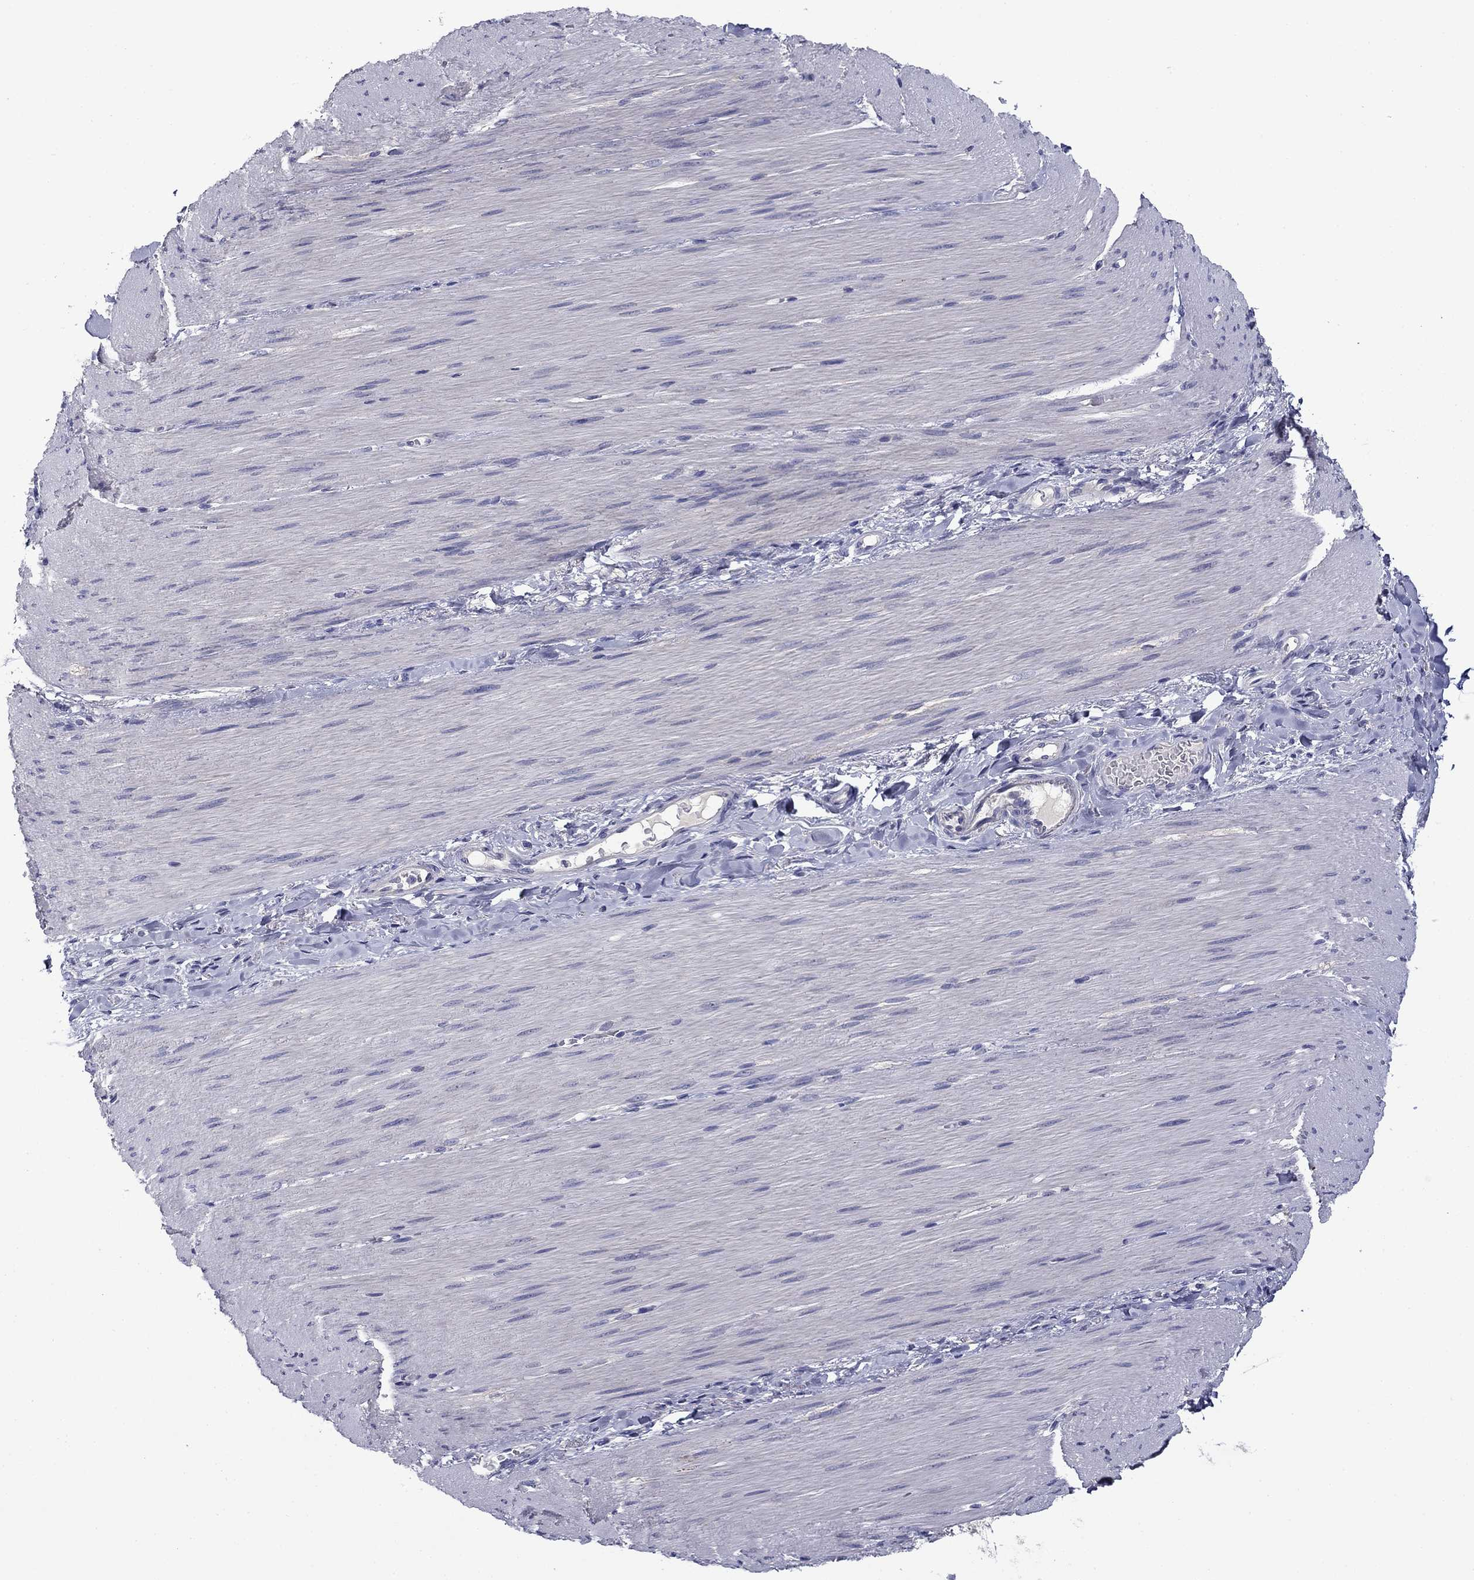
{"staining": {"intensity": "negative", "quantity": "none", "location": "none"}, "tissue": "adipose tissue", "cell_type": "Adipocytes", "image_type": "normal", "snomed": [{"axis": "morphology", "description": "Normal tissue, NOS"}, {"axis": "topography", "description": "Smooth muscle"}, {"axis": "topography", "description": "Duodenum"}, {"axis": "topography", "description": "Peripheral nerve tissue"}], "caption": "A photomicrograph of adipose tissue stained for a protein reveals no brown staining in adipocytes.", "gene": "SPATA7", "patient": {"sex": "female", "age": 61}}